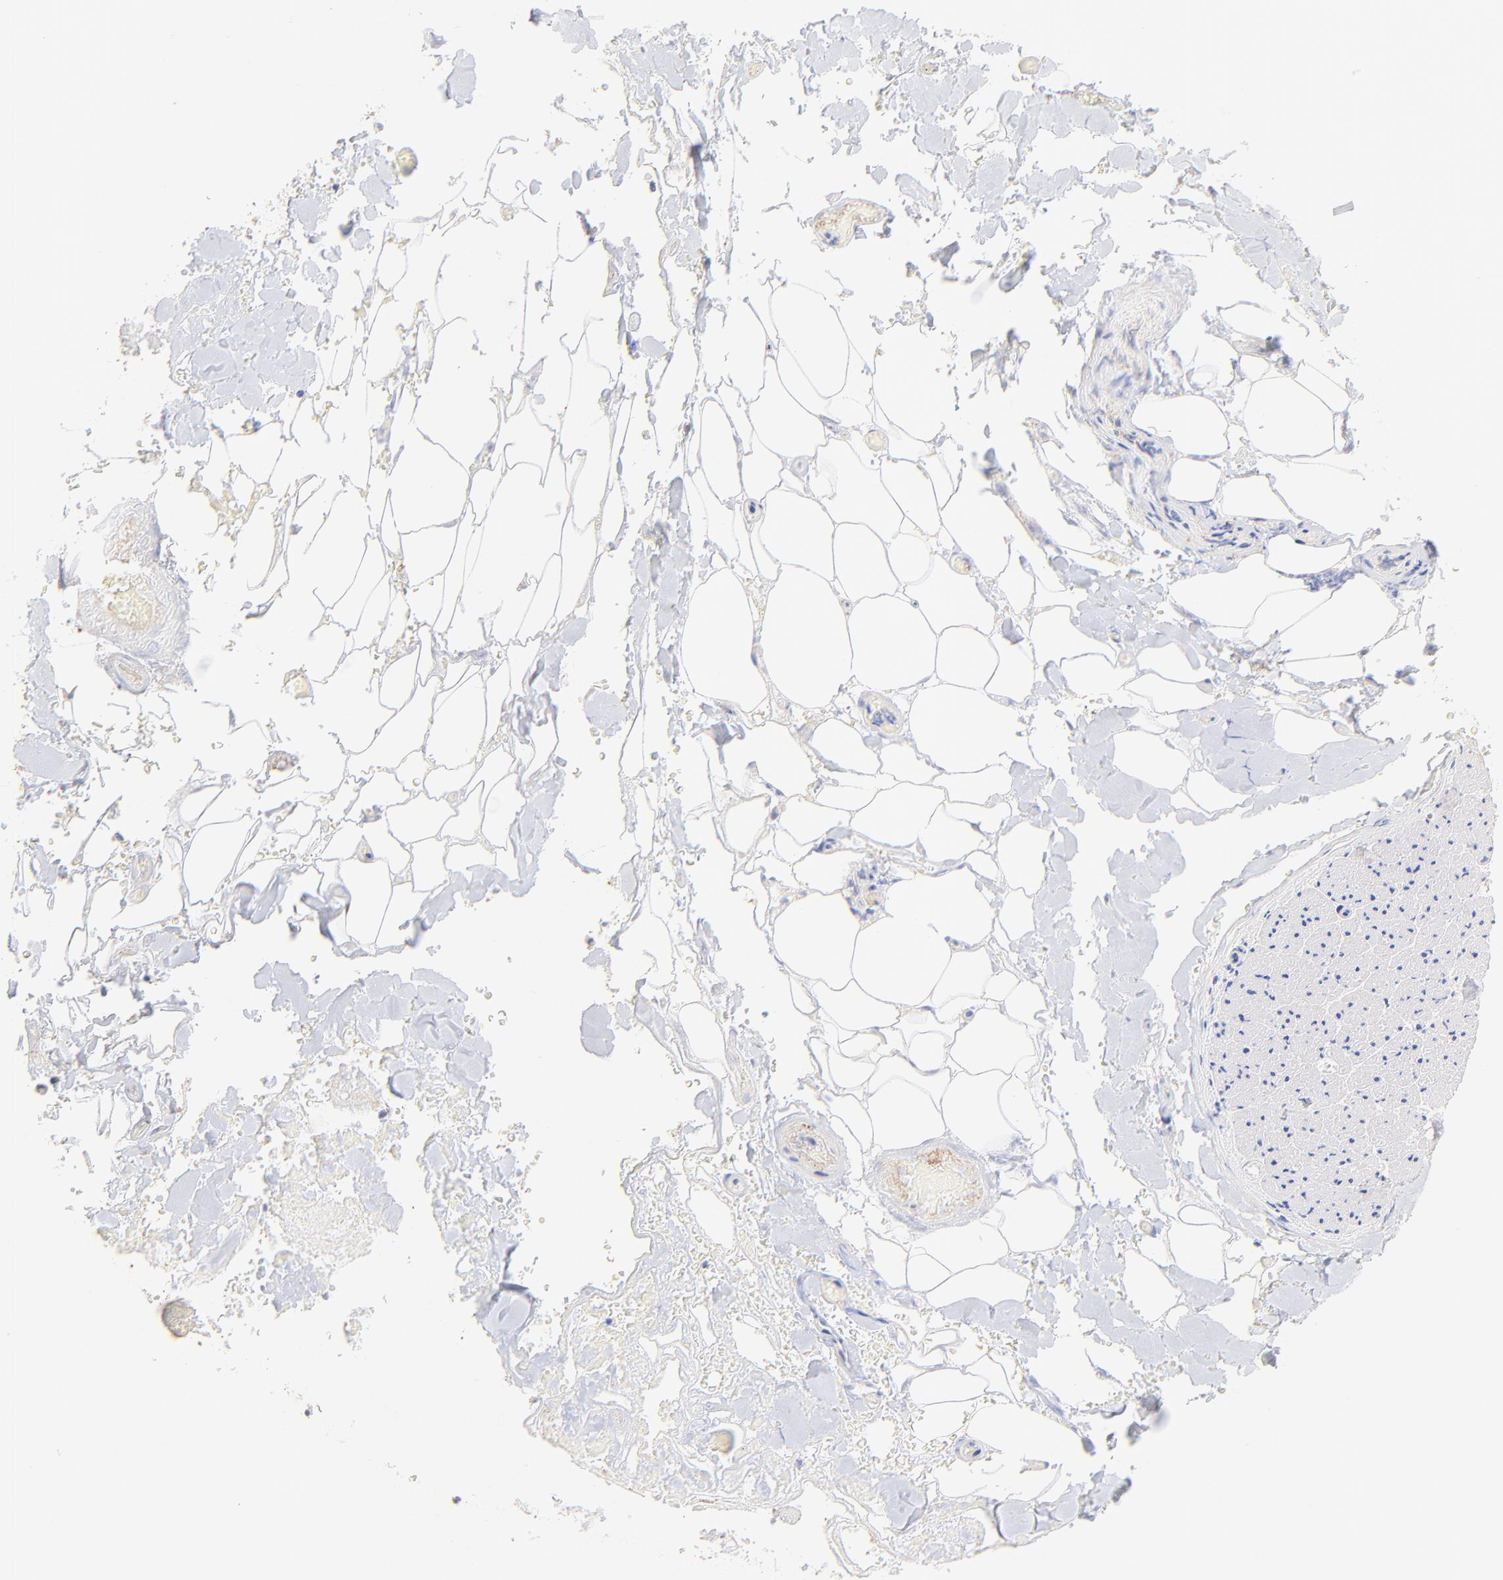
{"staining": {"intensity": "negative", "quantity": "none", "location": "none"}, "tissue": "adipose tissue", "cell_type": "Adipocytes", "image_type": "normal", "snomed": [{"axis": "morphology", "description": "Normal tissue, NOS"}, {"axis": "morphology", "description": "Cholangiocarcinoma"}, {"axis": "topography", "description": "Liver"}, {"axis": "topography", "description": "Peripheral nerve tissue"}], "caption": "There is no significant expression in adipocytes of adipose tissue. (DAB immunohistochemistry, high magnification).", "gene": "ACTRT1", "patient": {"sex": "male", "age": 50}}